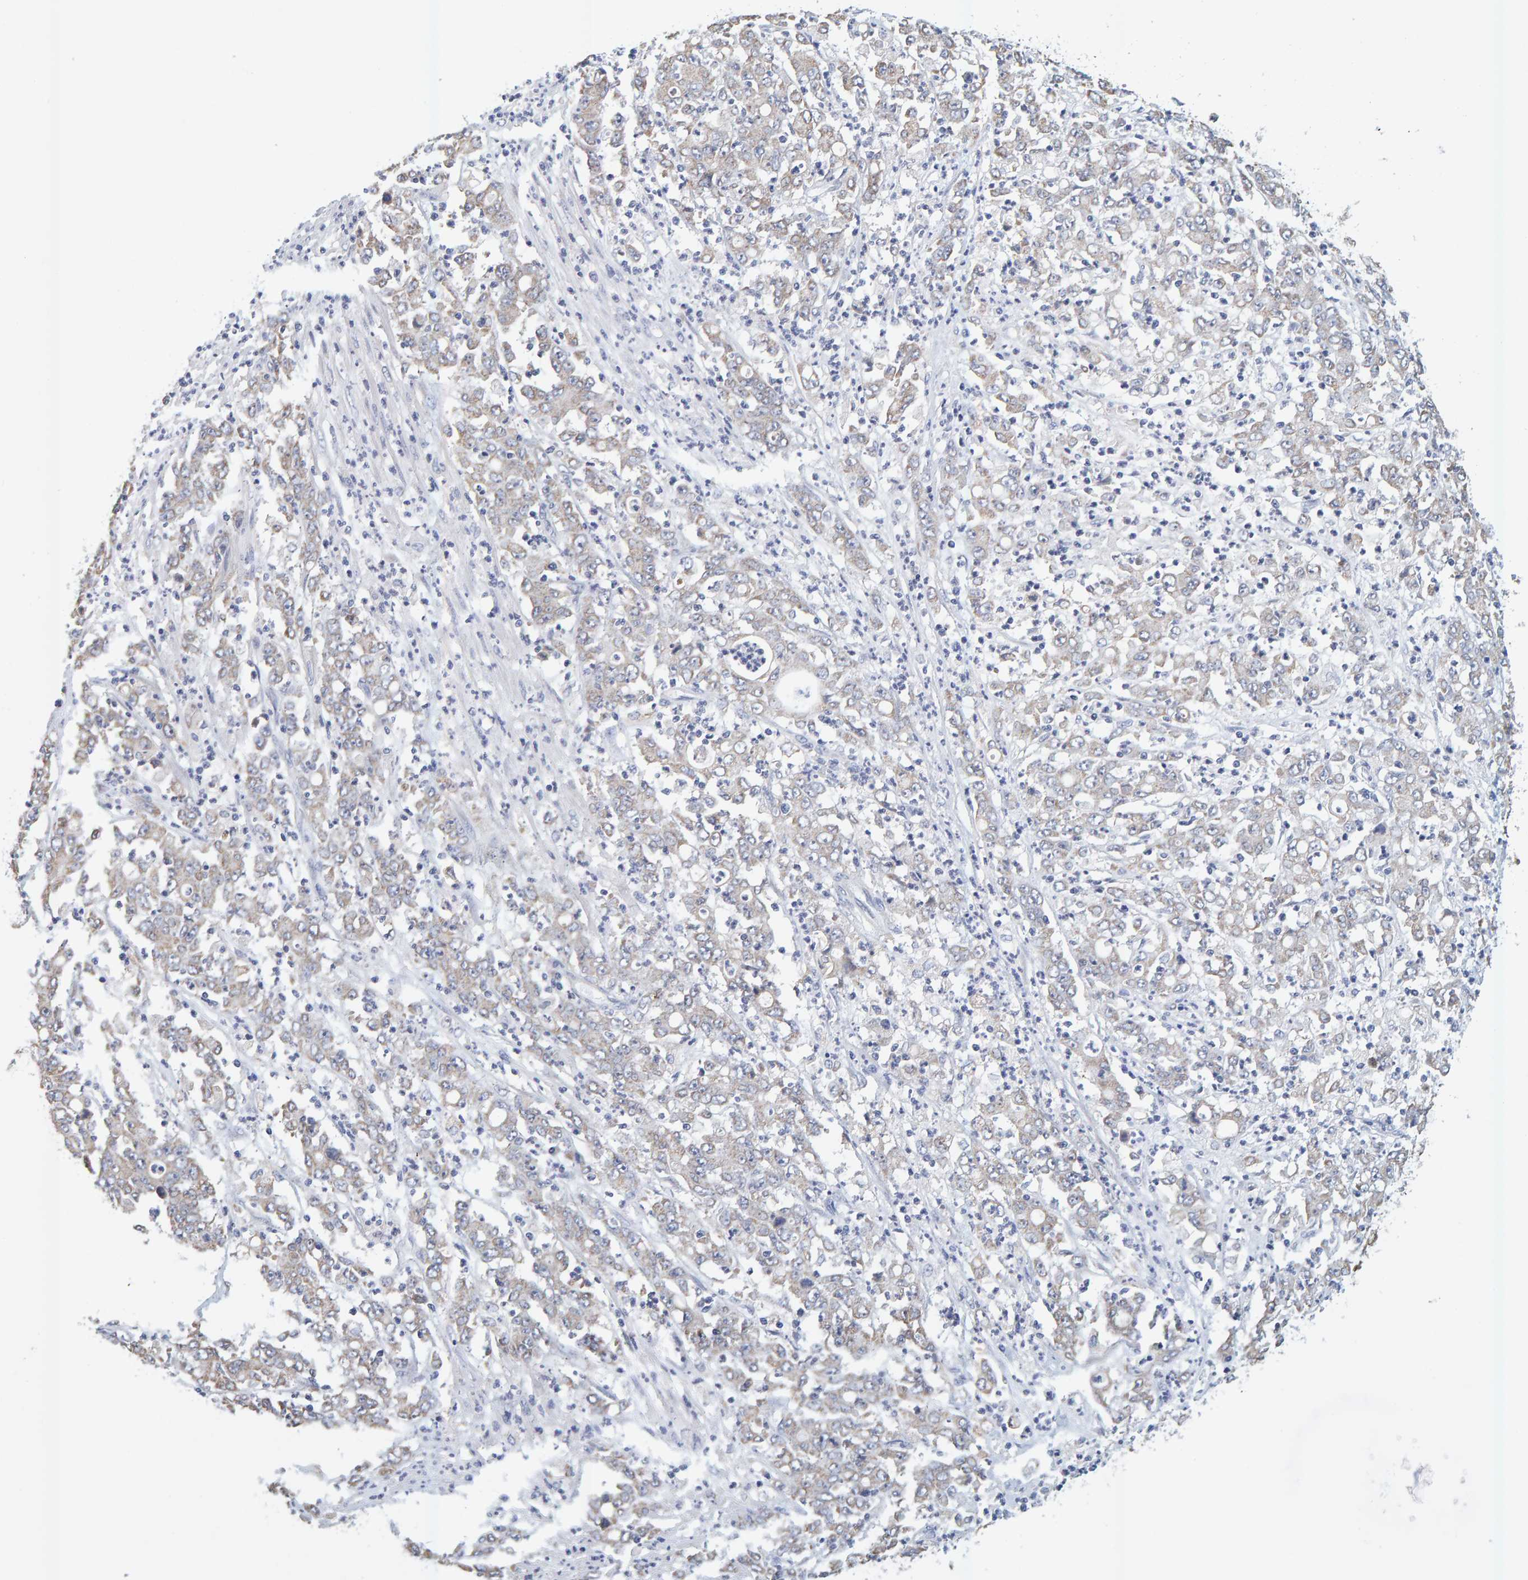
{"staining": {"intensity": "weak", "quantity": ">75%", "location": "cytoplasmic/membranous"}, "tissue": "stomach cancer", "cell_type": "Tumor cells", "image_type": "cancer", "snomed": [{"axis": "morphology", "description": "Adenocarcinoma, NOS"}, {"axis": "topography", "description": "Stomach, lower"}], "caption": "There is low levels of weak cytoplasmic/membranous expression in tumor cells of stomach cancer (adenocarcinoma), as demonstrated by immunohistochemical staining (brown color).", "gene": "SGPL1", "patient": {"sex": "female", "age": 71}}